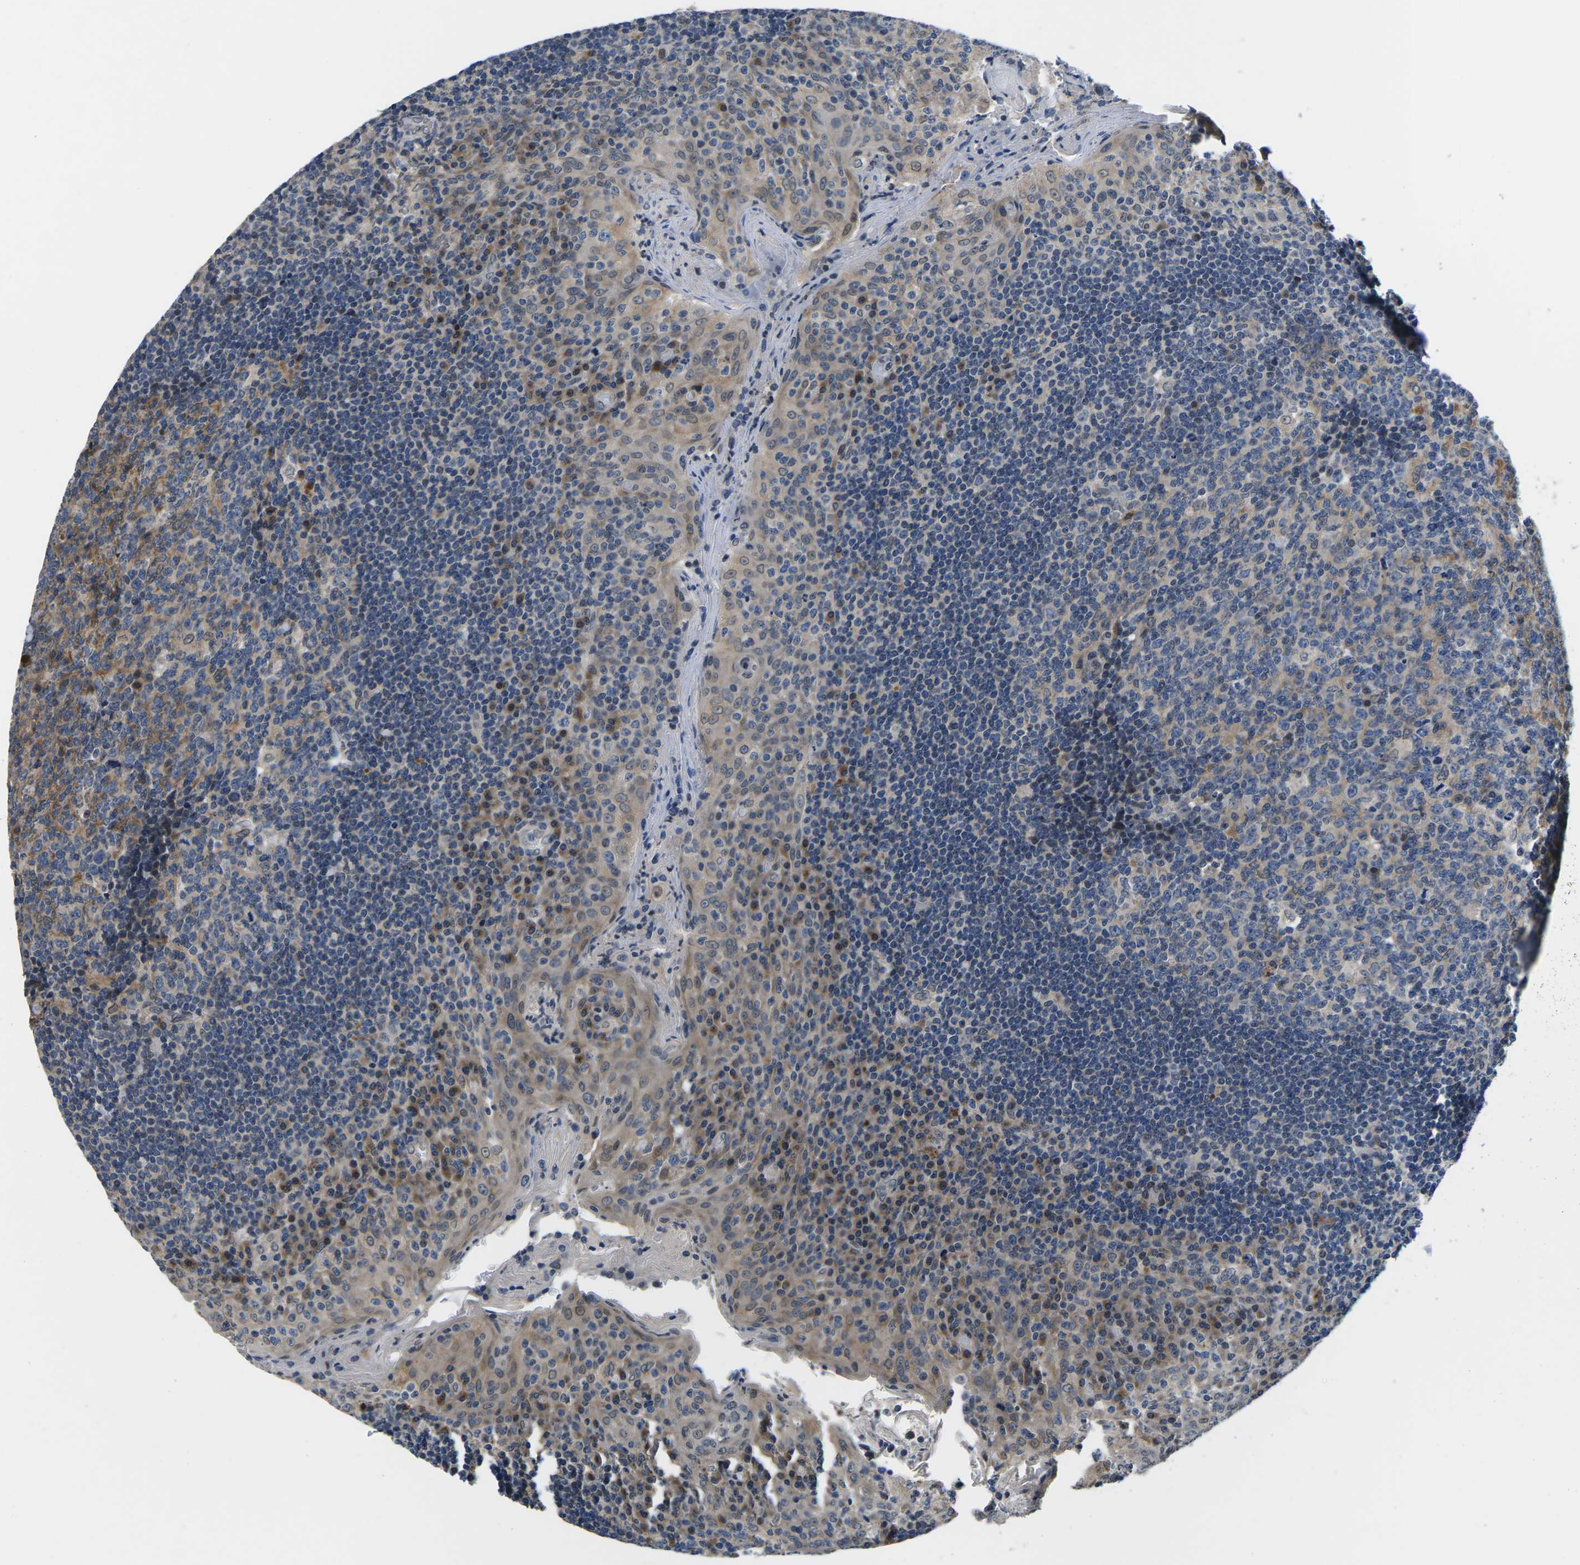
{"staining": {"intensity": "moderate", "quantity": "<25%", "location": "cytoplasmic/membranous"}, "tissue": "tonsil", "cell_type": "Germinal center cells", "image_type": "normal", "snomed": [{"axis": "morphology", "description": "Normal tissue, NOS"}, {"axis": "topography", "description": "Tonsil"}], "caption": "An immunohistochemistry histopathology image of normal tissue is shown. Protein staining in brown labels moderate cytoplasmic/membranous positivity in tonsil within germinal center cells. The protein is shown in brown color, while the nuclei are stained blue.", "gene": "SNX10", "patient": {"sex": "male", "age": 17}}